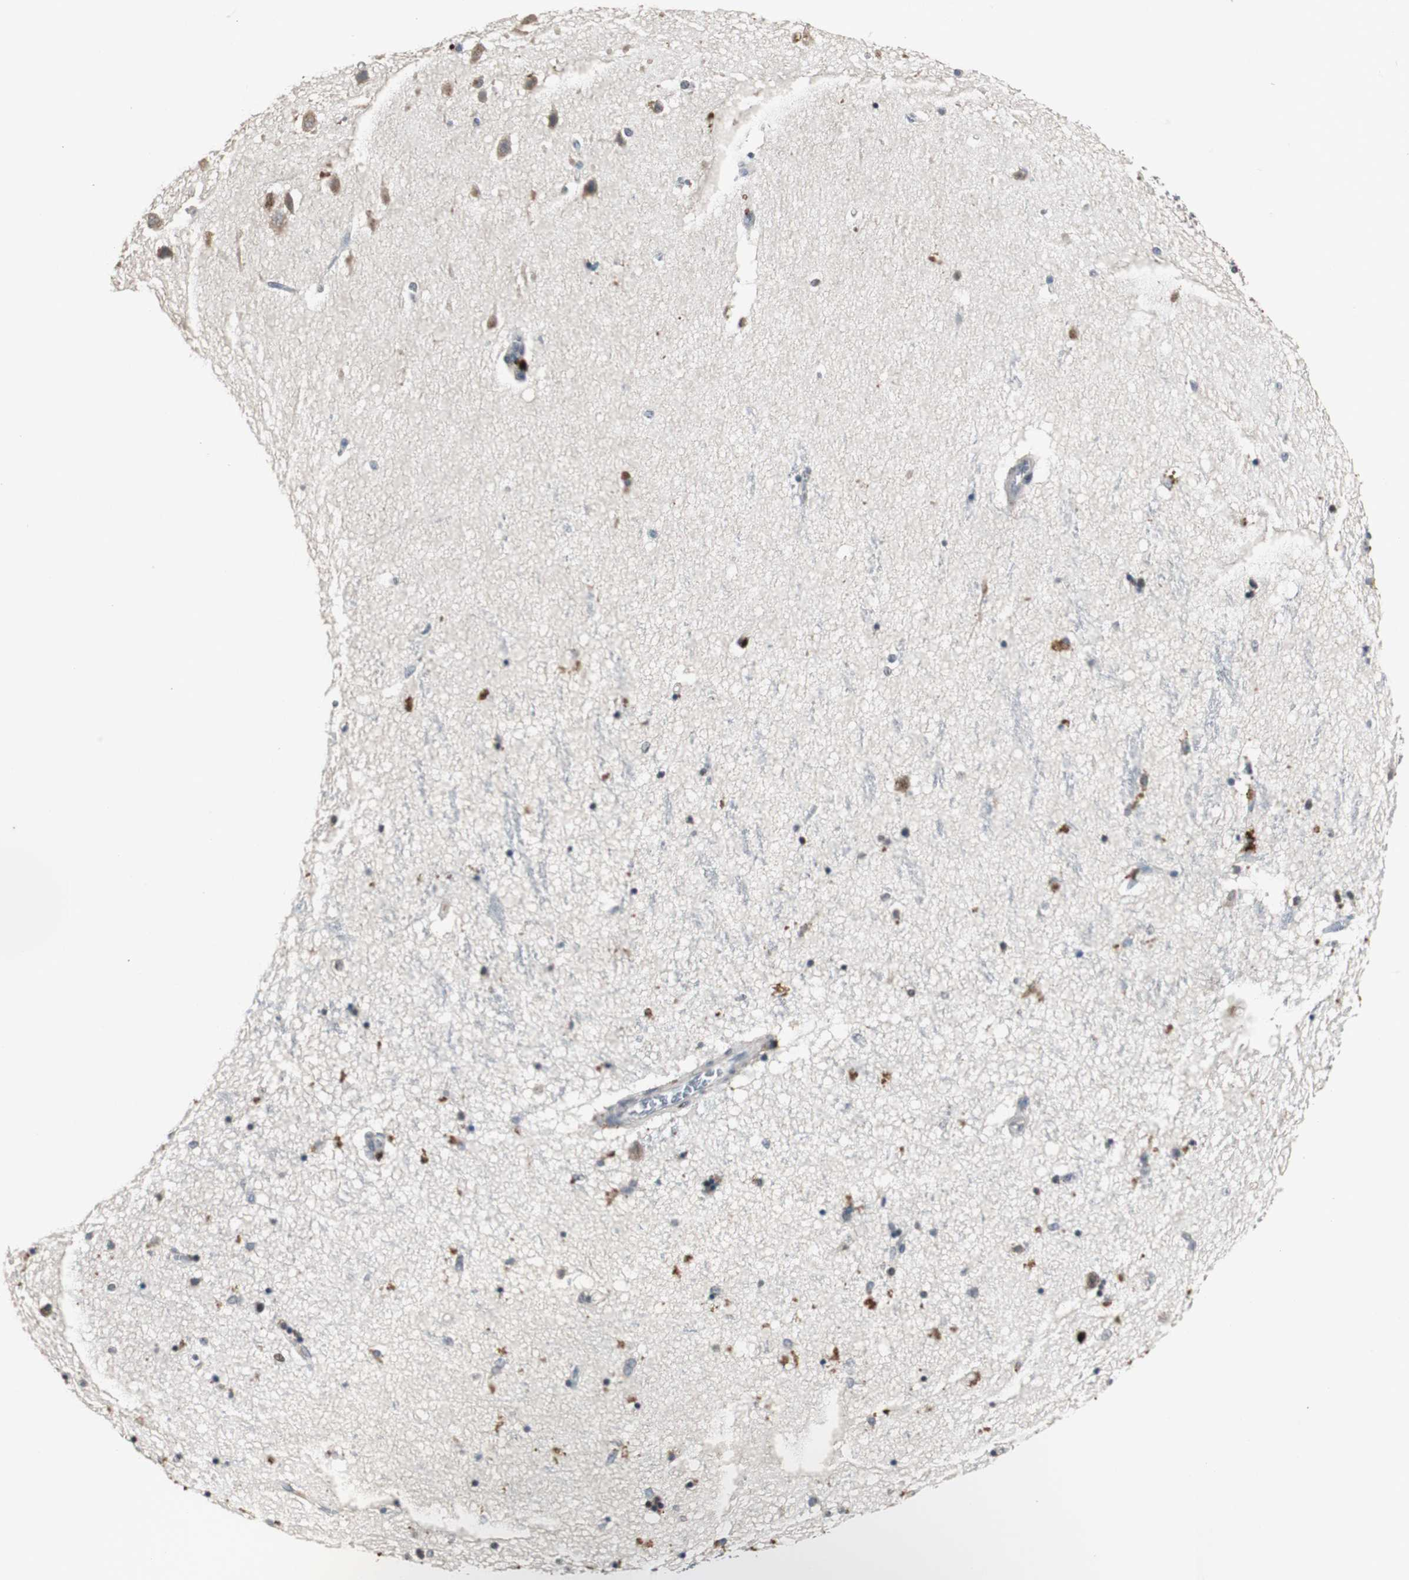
{"staining": {"intensity": "strong", "quantity": "<25%", "location": "nuclear"}, "tissue": "hippocampus", "cell_type": "Glial cells", "image_type": "normal", "snomed": [{"axis": "morphology", "description": "Normal tissue, NOS"}, {"axis": "topography", "description": "Hippocampus"}], "caption": "DAB (3,3'-diaminobenzidine) immunohistochemical staining of benign human hippocampus displays strong nuclear protein staining in approximately <25% of glial cells.", "gene": "FEN1", "patient": {"sex": "female", "age": 54}}